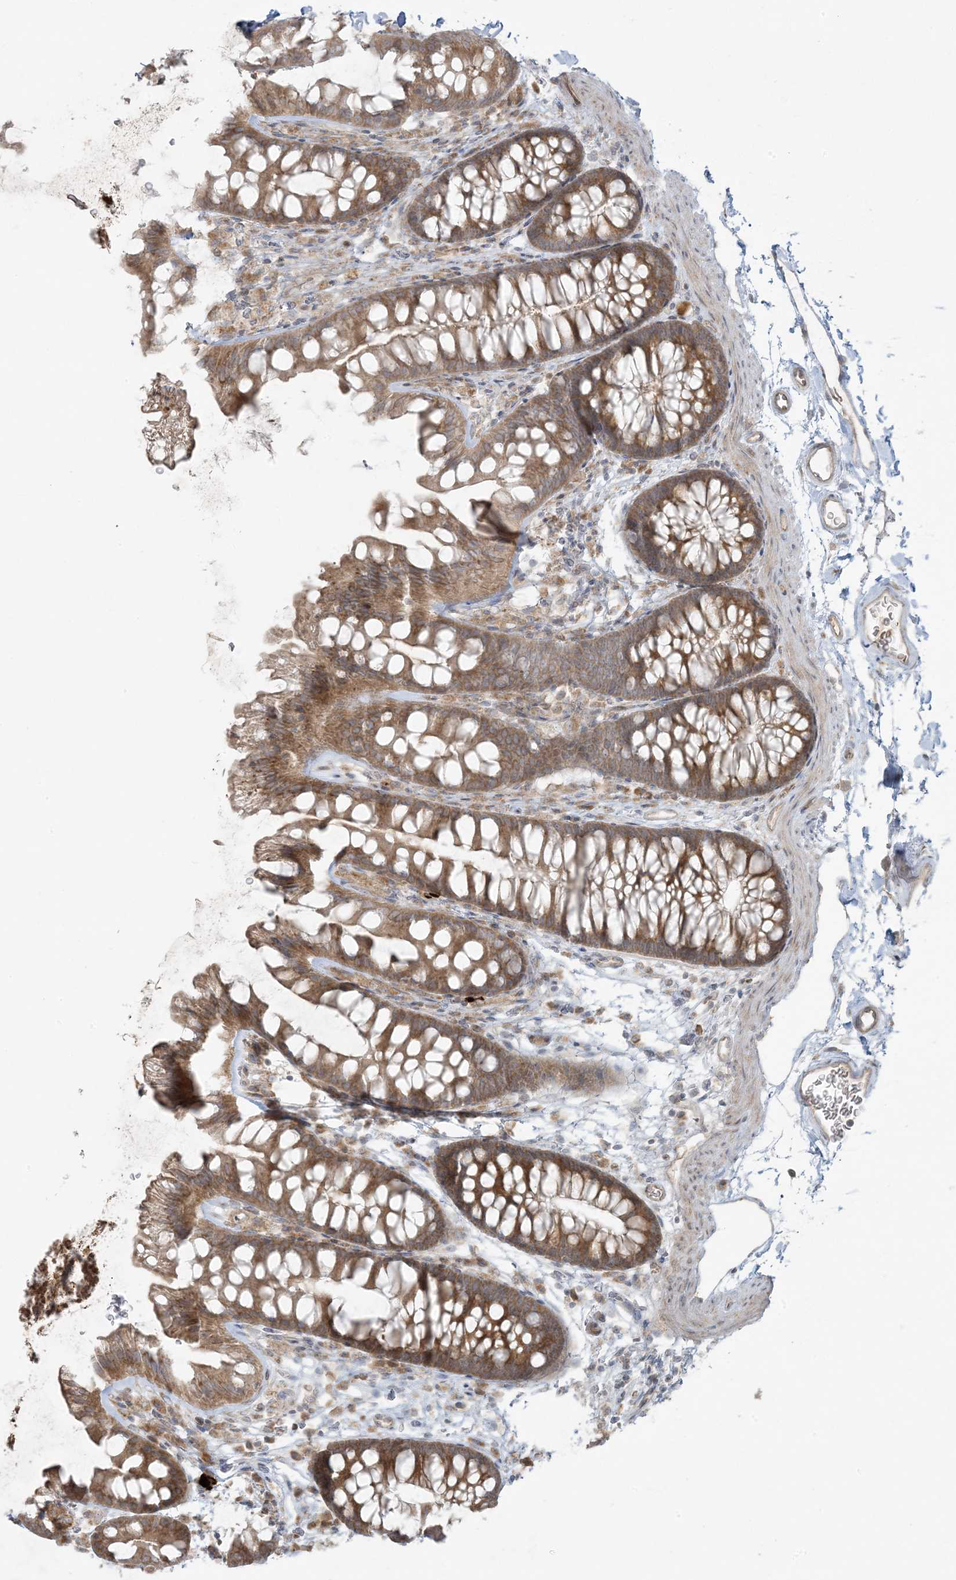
{"staining": {"intensity": "moderate", "quantity": ">75%", "location": "cytoplasmic/membranous"}, "tissue": "colon", "cell_type": "Endothelial cells", "image_type": "normal", "snomed": [{"axis": "morphology", "description": "Normal tissue, NOS"}, {"axis": "topography", "description": "Colon"}], "caption": "Colon stained for a protein (brown) shows moderate cytoplasmic/membranous positive positivity in approximately >75% of endothelial cells.", "gene": "ZNF263", "patient": {"sex": "female", "age": 62}}